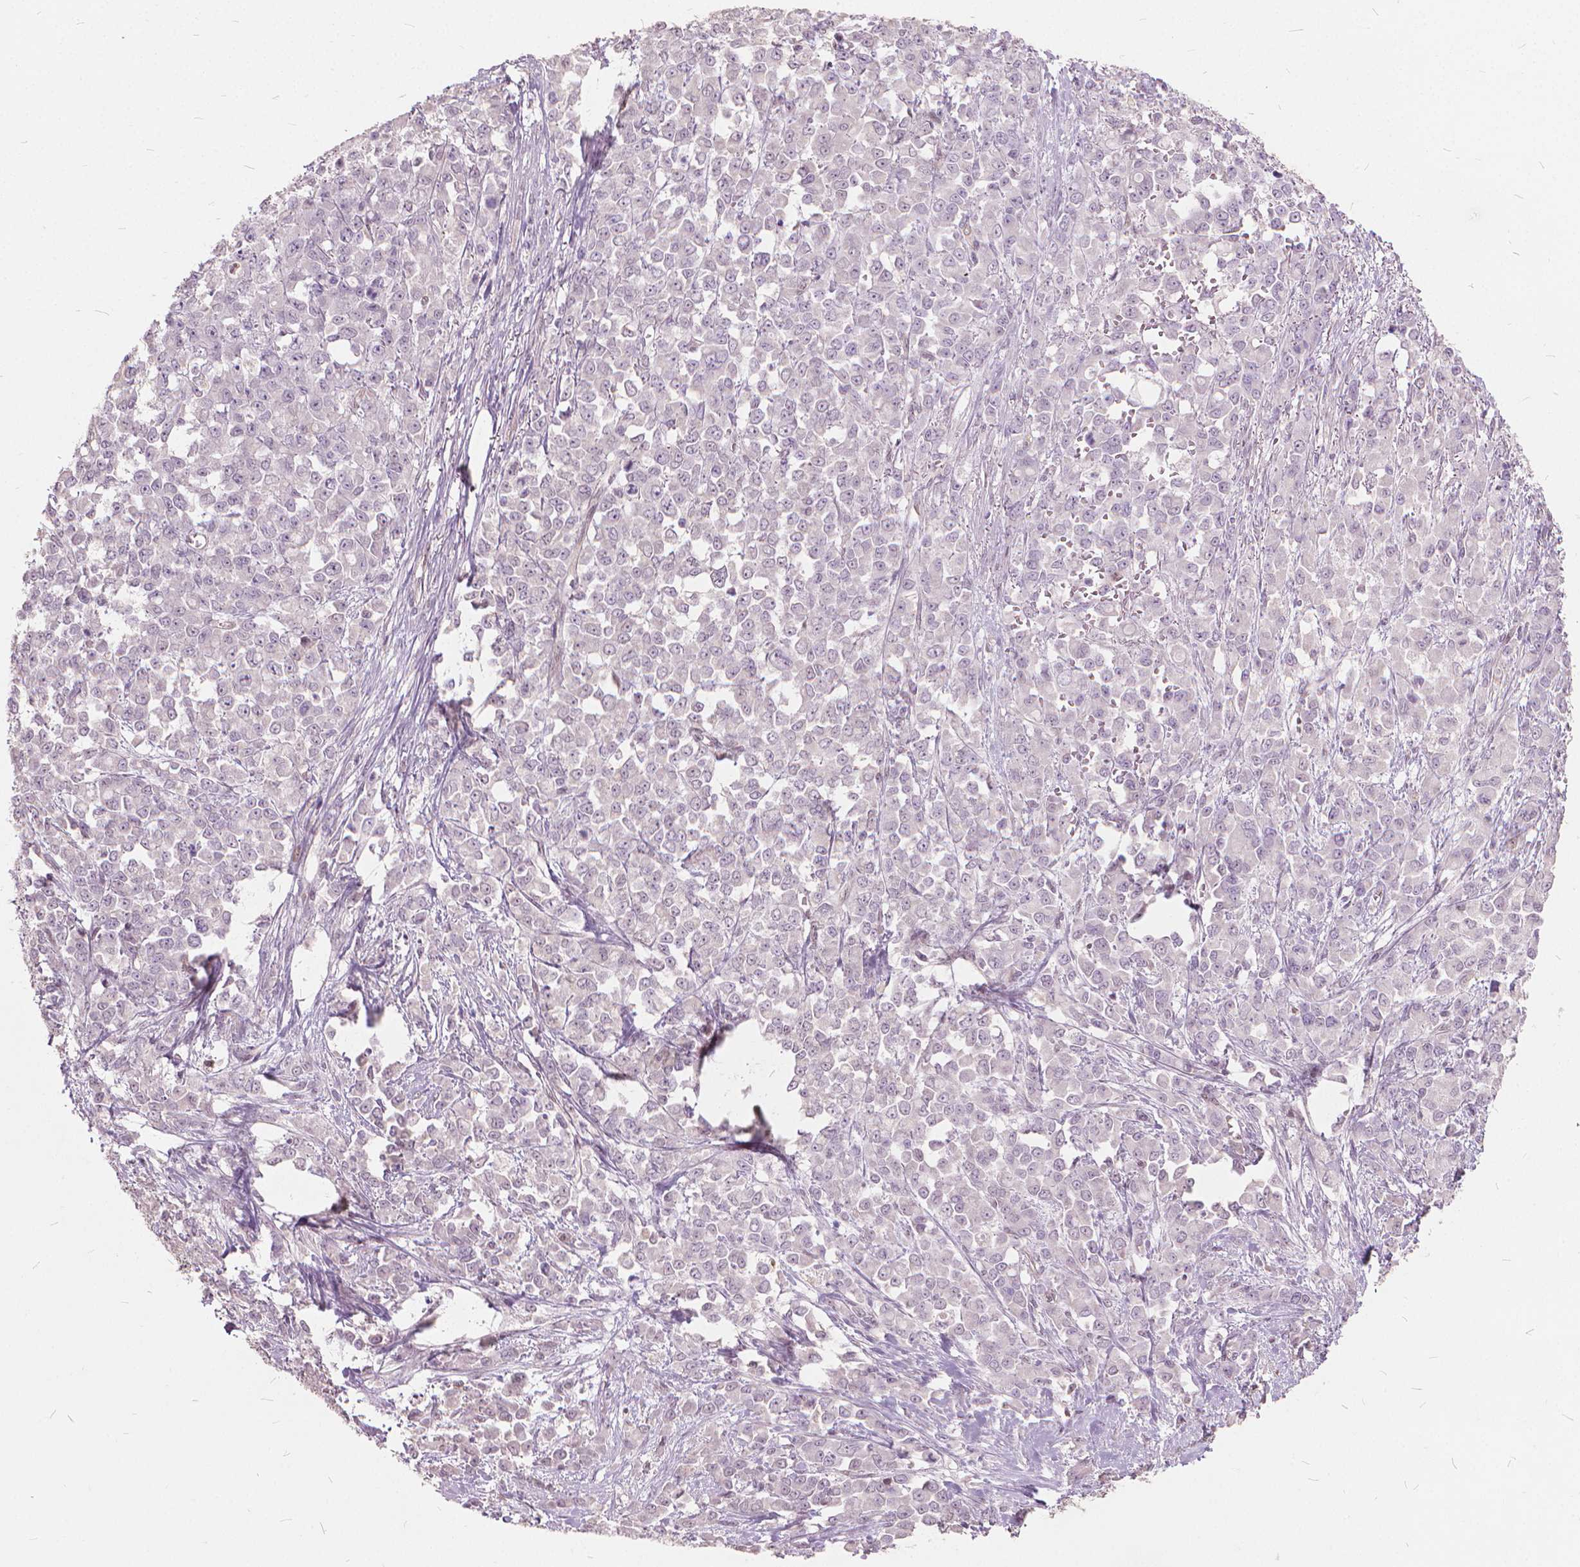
{"staining": {"intensity": "negative", "quantity": "none", "location": "none"}, "tissue": "stomach cancer", "cell_type": "Tumor cells", "image_type": "cancer", "snomed": [{"axis": "morphology", "description": "Adenocarcinoma, NOS"}, {"axis": "topography", "description": "Stomach"}], "caption": "Immunohistochemistry (IHC) histopathology image of adenocarcinoma (stomach) stained for a protein (brown), which exhibits no positivity in tumor cells.", "gene": "STAT5B", "patient": {"sex": "female", "age": 76}}